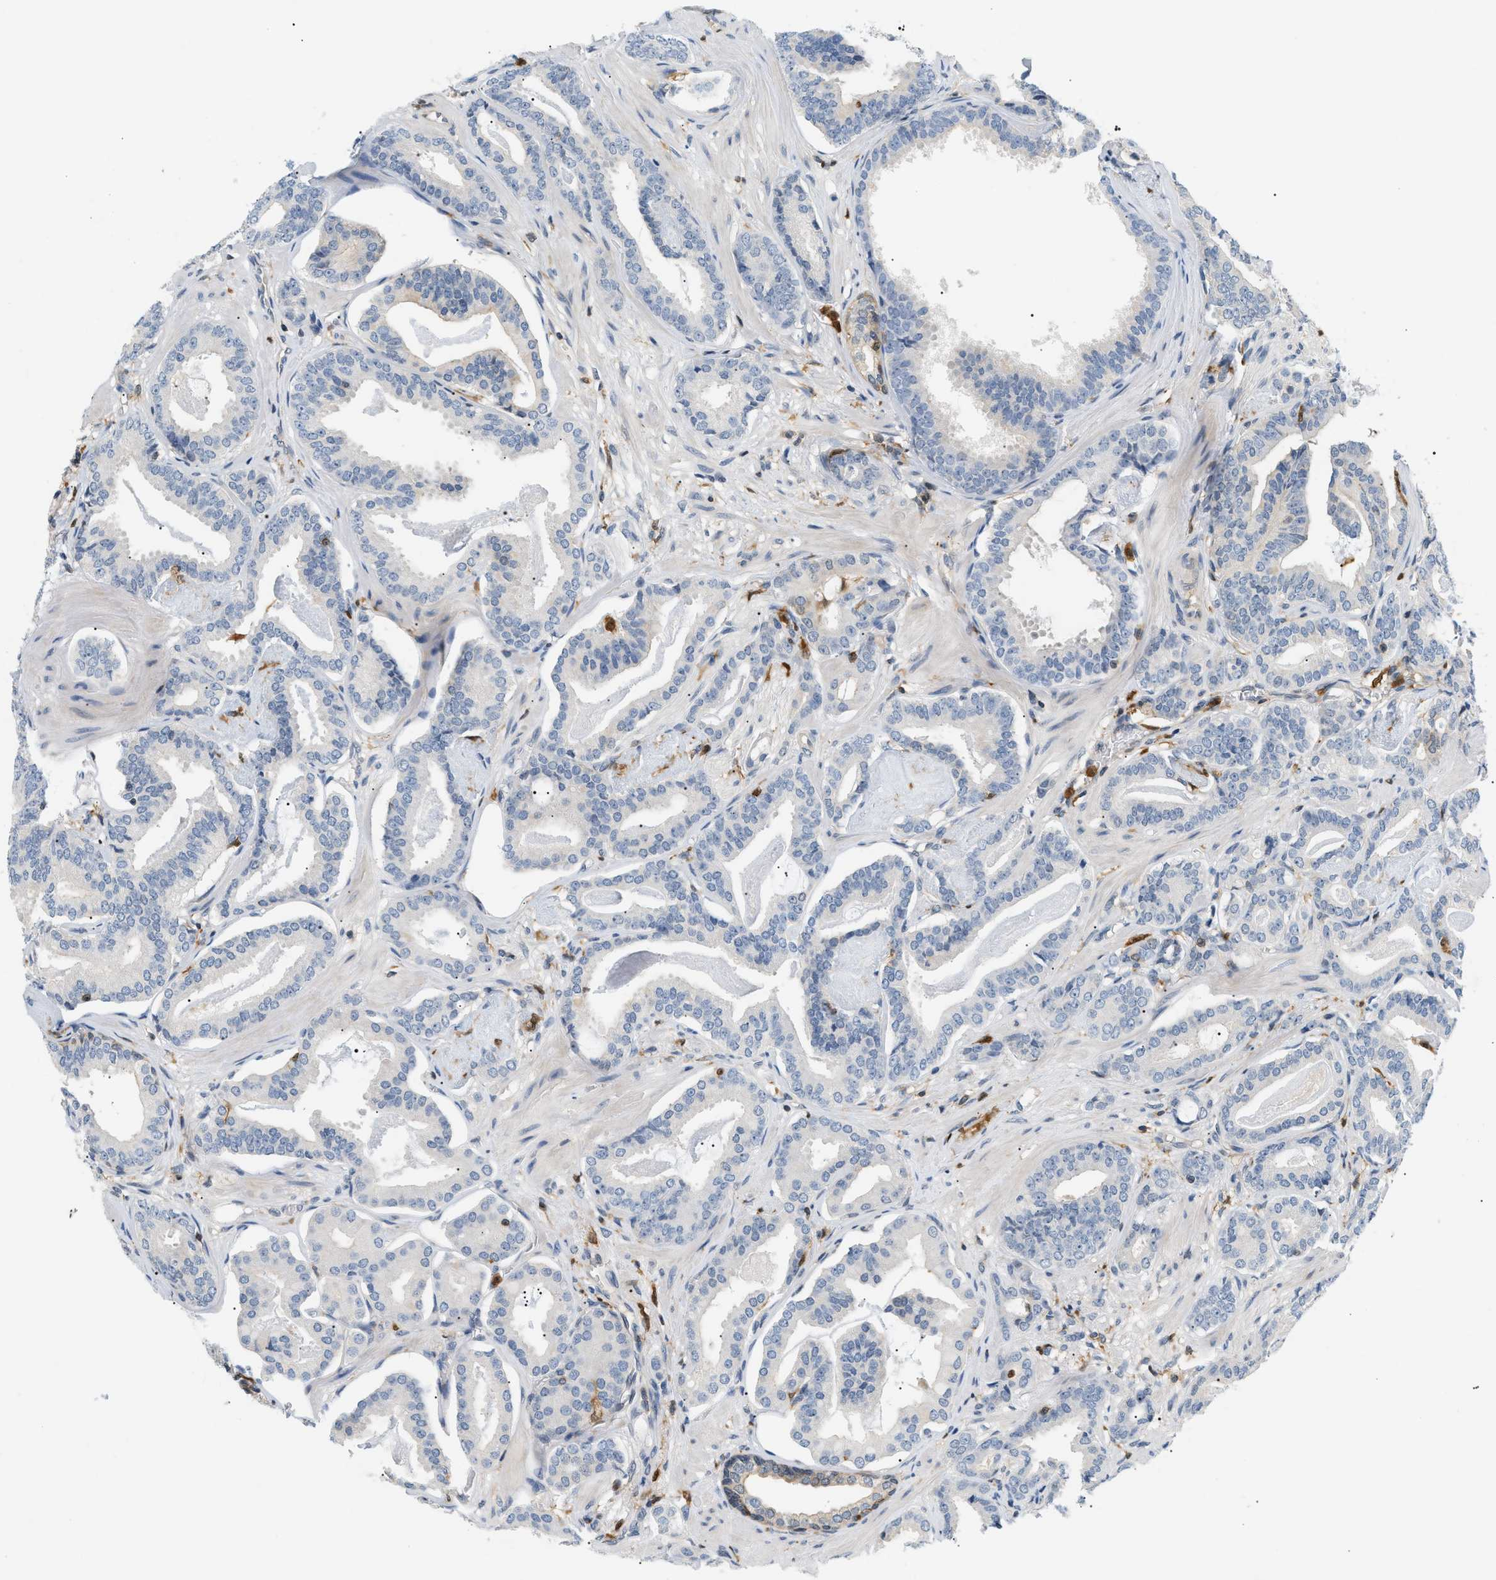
{"staining": {"intensity": "negative", "quantity": "none", "location": "none"}, "tissue": "prostate cancer", "cell_type": "Tumor cells", "image_type": "cancer", "snomed": [{"axis": "morphology", "description": "Adenocarcinoma, Low grade"}, {"axis": "topography", "description": "Prostate"}], "caption": "A photomicrograph of prostate cancer (low-grade adenocarcinoma) stained for a protein shows no brown staining in tumor cells.", "gene": "PYCARD", "patient": {"sex": "male", "age": 53}}